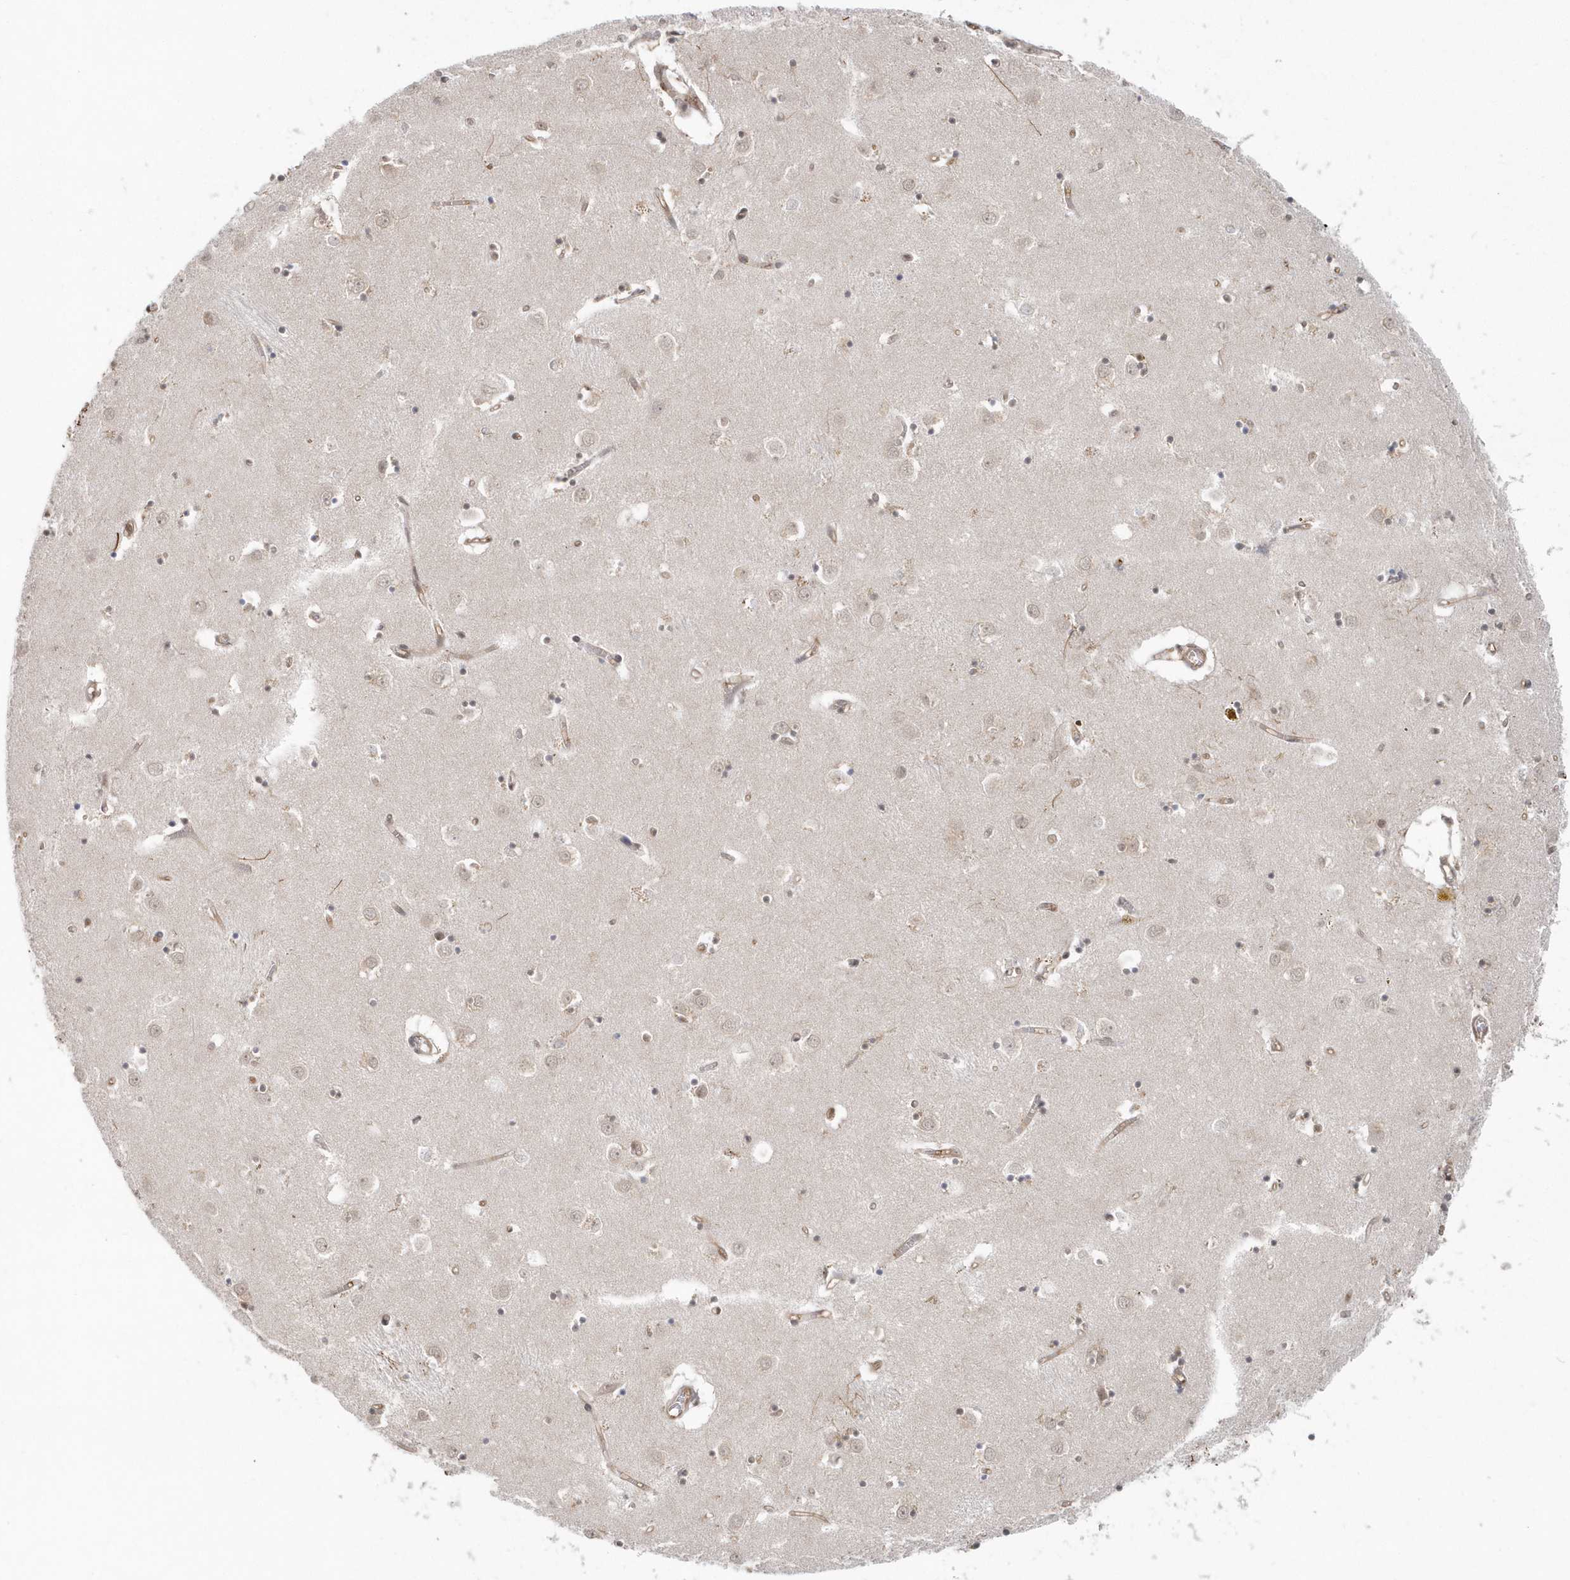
{"staining": {"intensity": "moderate", "quantity": "<25%", "location": "nuclear"}, "tissue": "caudate", "cell_type": "Glial cells", "image_type": "normal", "snomed": [{"axis": "morphology", "description": "Normal tissue, NOS"}, {"axis": "topography", "description": "Lateral ventricle wall"}], "caption": "IHC micrograph of unremarkable caudate stained for a protein (brown), which shows low levels of moderate nuclear positivity in about <25% of glial cells.", "gene": "SEPHS1", "patient": {"sex": "male", "age": 70}}